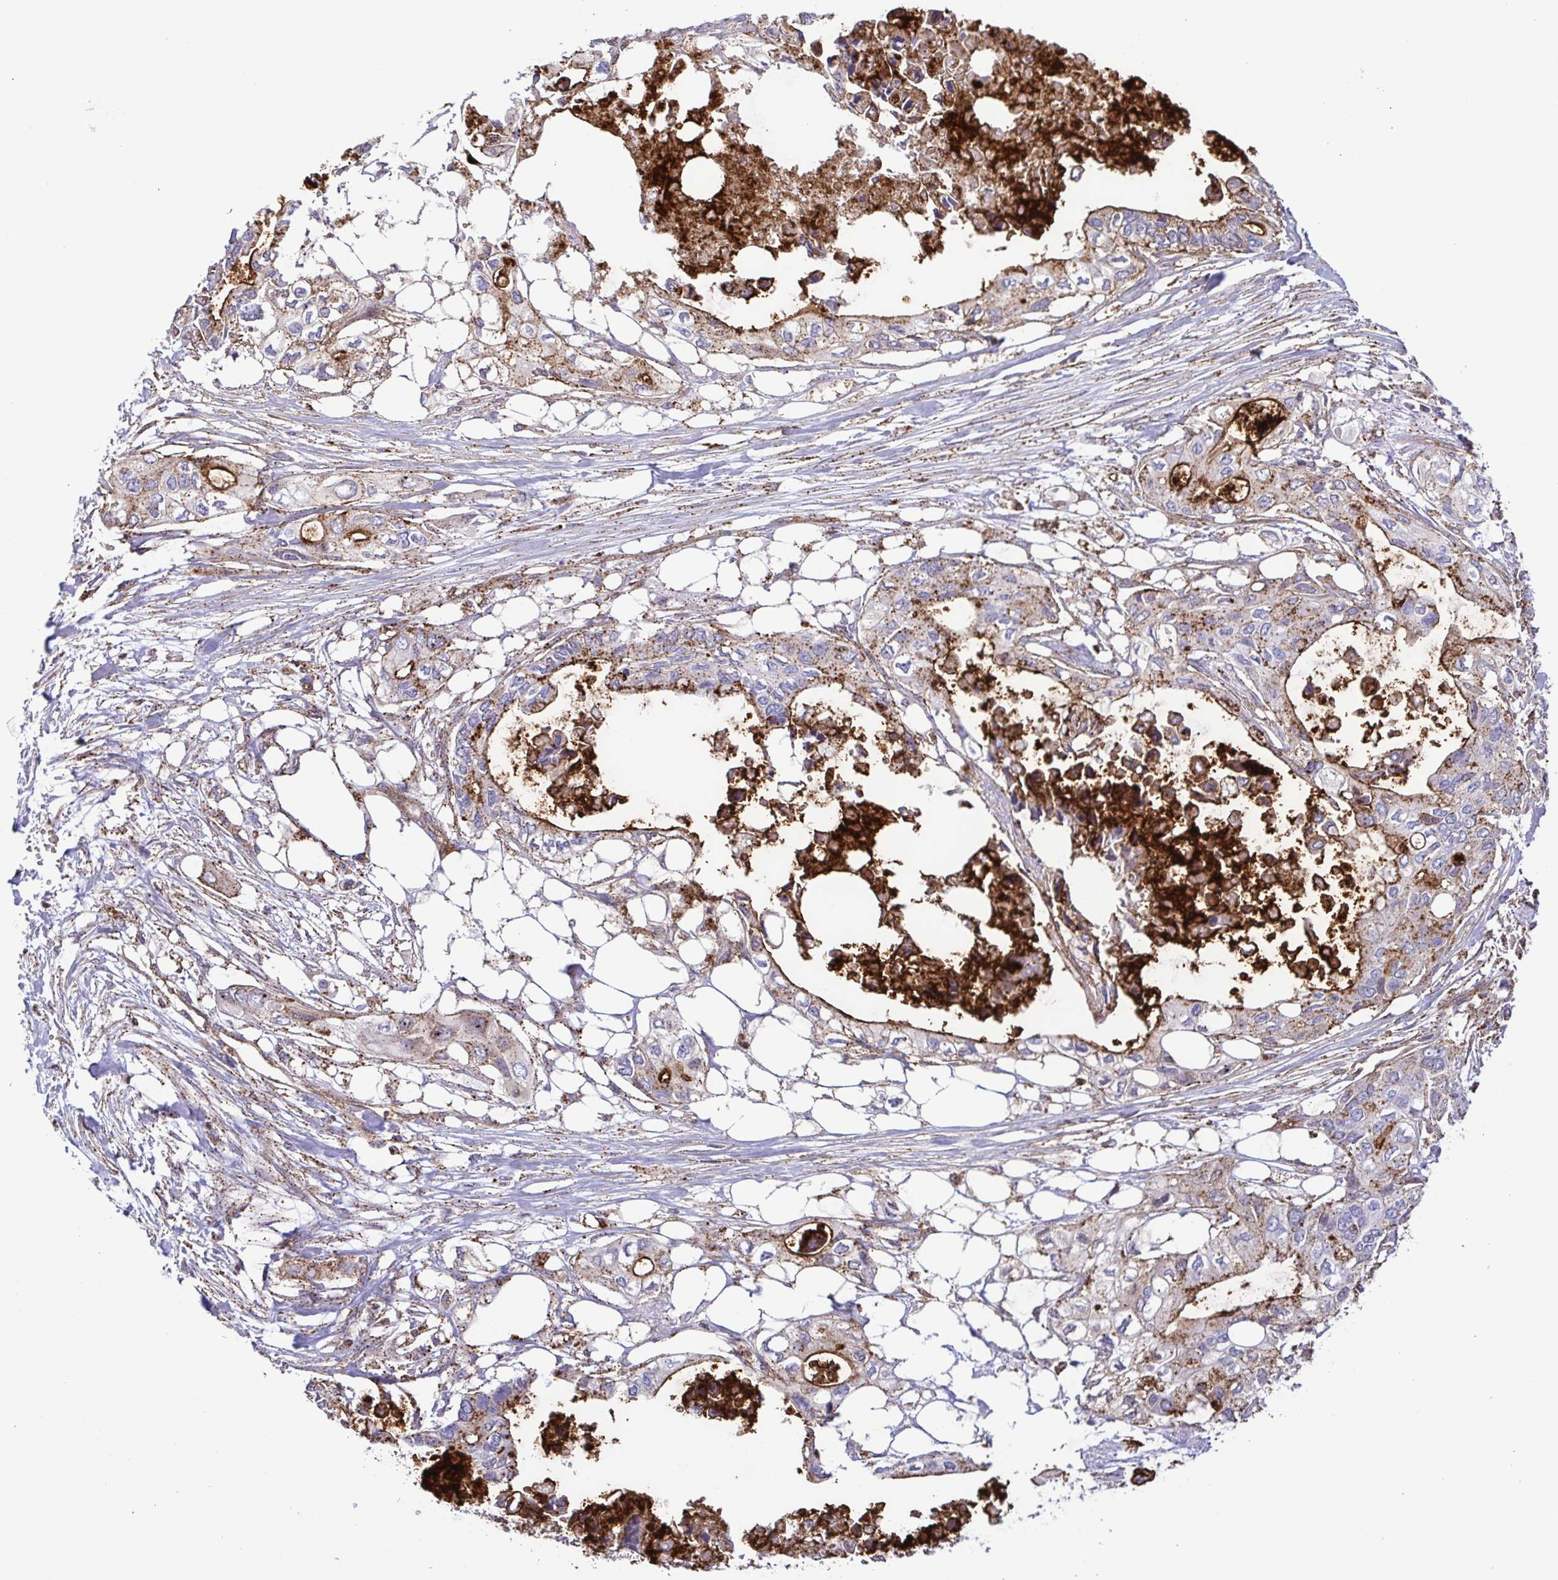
{"staining": {"intensity": "strong", "quantity": "25%-75%", "location": "cytoplasmic/membranous"}, "tissue": "pancreatic cancer", "cell_type": "Tumor cells", "image_type": "cancer", "snomed": [{"axis": "morphology", "description": "Adenocarcinoma, NOS"}, {"axis": "topography", "description": "Pancreas"}], "caption": "Brown immunohistochemical staining in human pancreatic adenocarcinoma reveals strong cytoplasmic/membranous positivity in approximately 25%-75% of tumor cells.", "gene": "CHMP1B", "patient": {"sex": "female", "age": 63}}